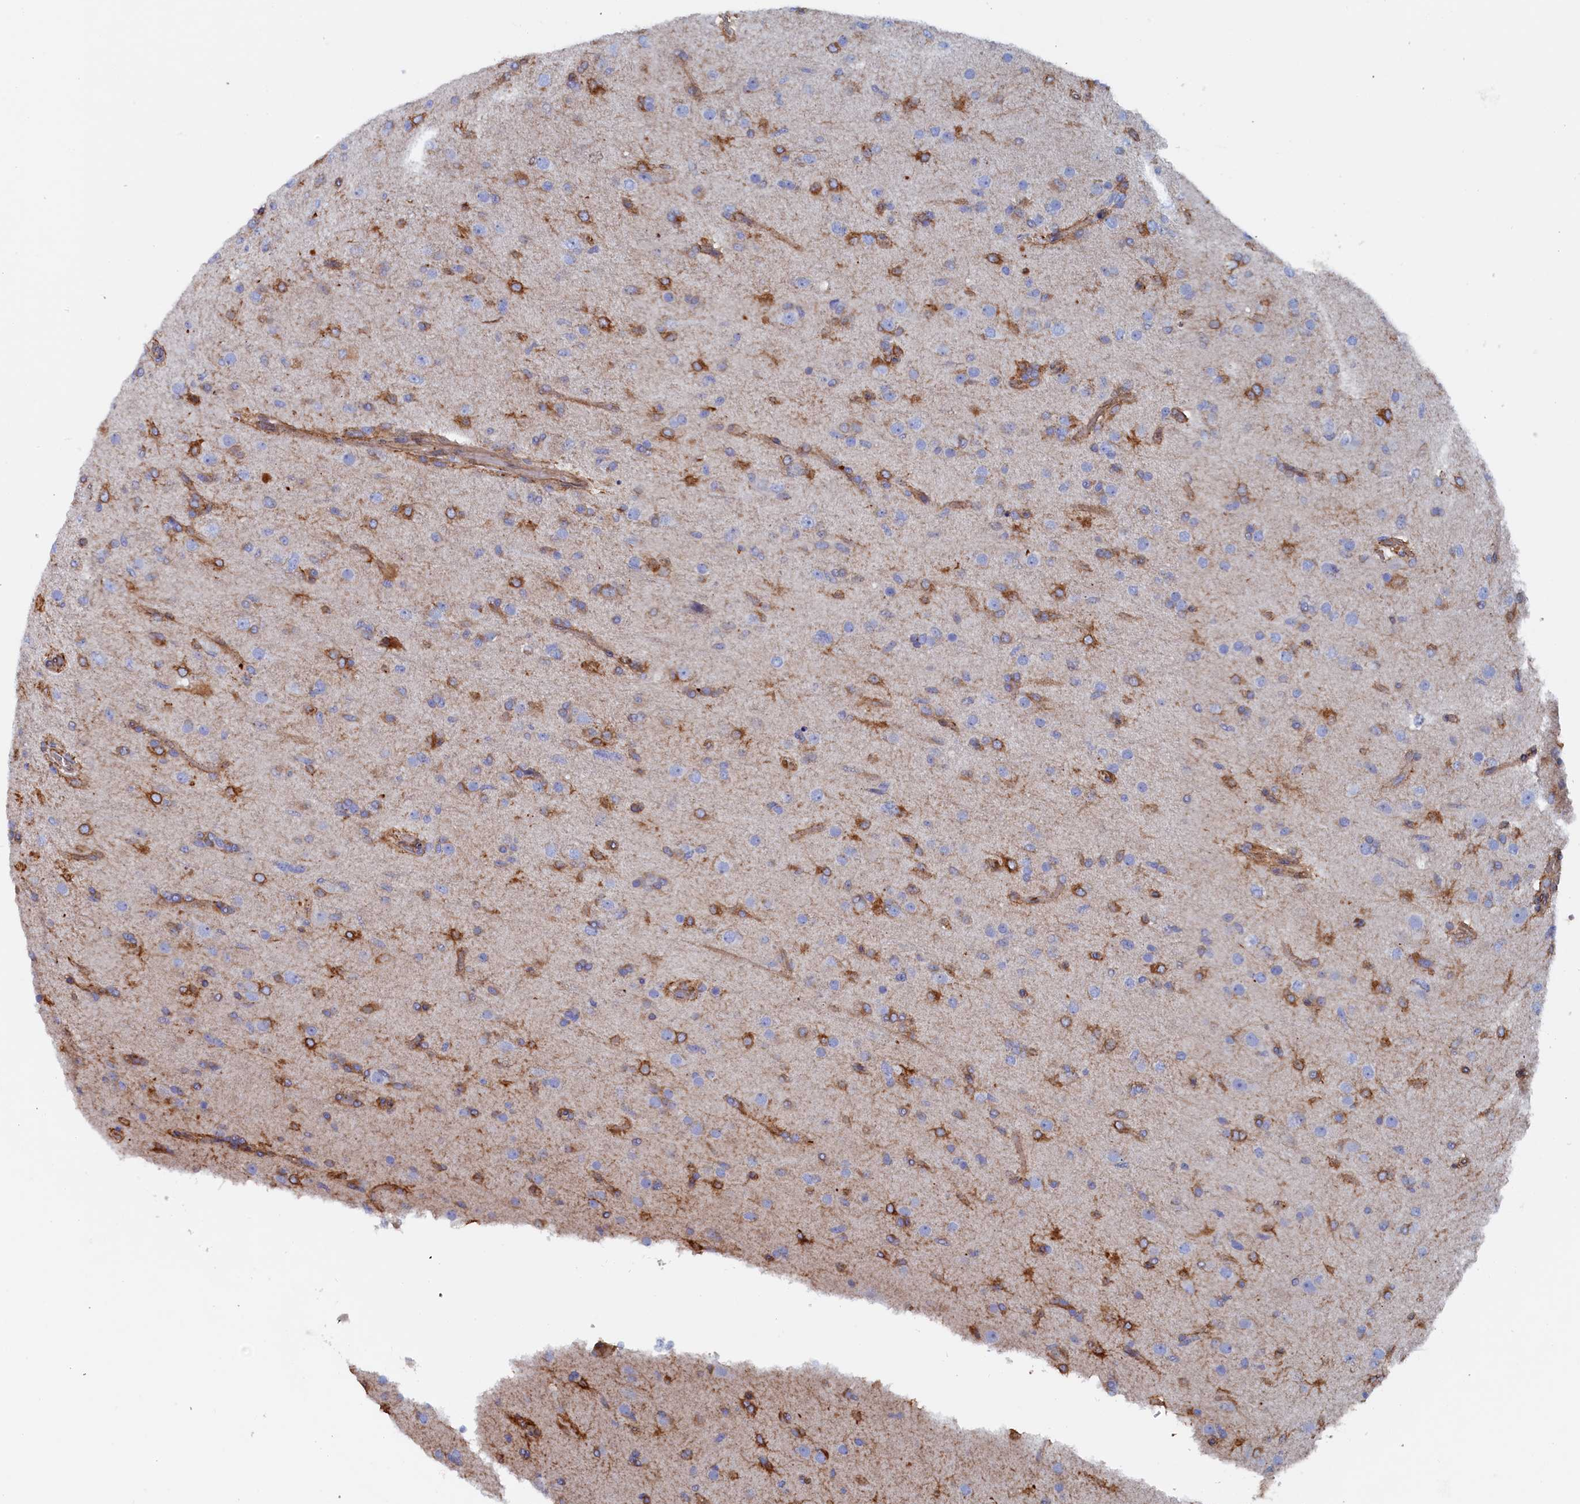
{"staining": {"intensity": "moderate", "quantity": "<25%", "location": "cytoplasmic/membranous"}, "tissue": "glioma", "cell_type": "Tumor cells", "image_type": "cancer", "snomed": [{"axis": "morphology", "description": "Glioma, malignant, Low grade"}, {"axis": "topography", "description": "Brain"}], "caption": "Protein staining by immunohistochemistry (IHC) shows moderate cytoplasmic/membranous staining in about <25% of tumor cells in low-grade glioma (malignant).", "gene": "COG7", "patient": {"sex": "male", "age": 65}}